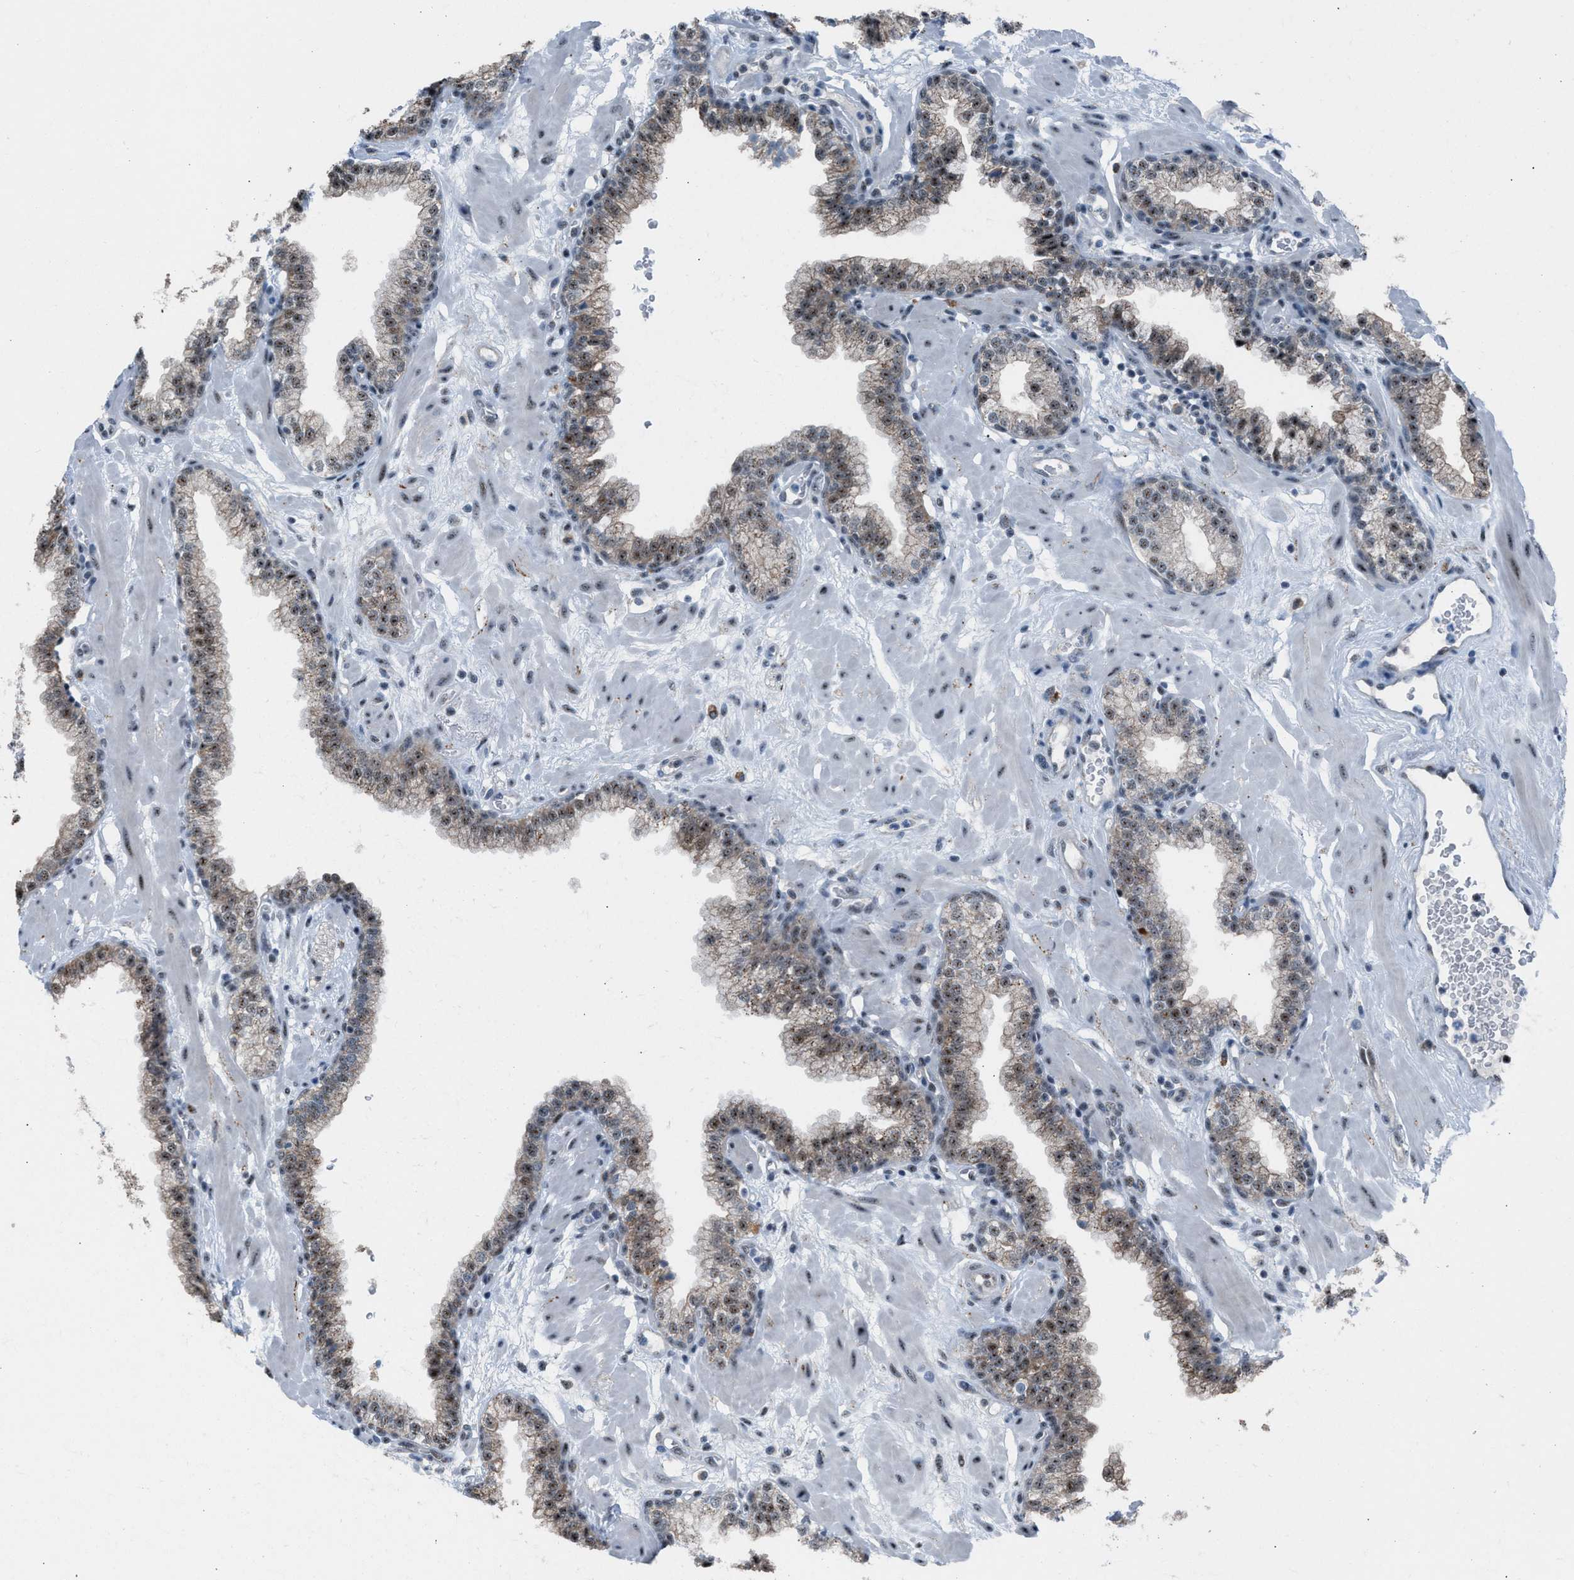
{"staining": {"intensity": "moderate", "quantity": "25%-75%", "location": "cytoplasmic/membranous,nuclear"}, "tissue": "prostate", "cell_type": "Glandular cells", "image_type": "normal", "snomed": [{"axis": "morphology", "description": "Normal tissue, NOS"}, {"axis": "morphology", "description": "Urothelial carcinoma, Low grade"}, {"axis": "topography", "description": "Urinary bladder"}, {"axis": "topography", "description": "Prostate"}], "caption": "Immunohistochemistry staining of unremarkable prostate, which exhibits medium levels of moderate cytoplasmic/membranous,nuclear positivity in about 25%-75% of glandular cells indicating moderate cytoplasmic/membranous,nuclear protein expression. The staining was performed using DAB (brown) for protein detection and nuclei were counterstained in hematoxylin (blue).", "gene": "CENPP", "patient": {"sex": "male", "age": 60}}